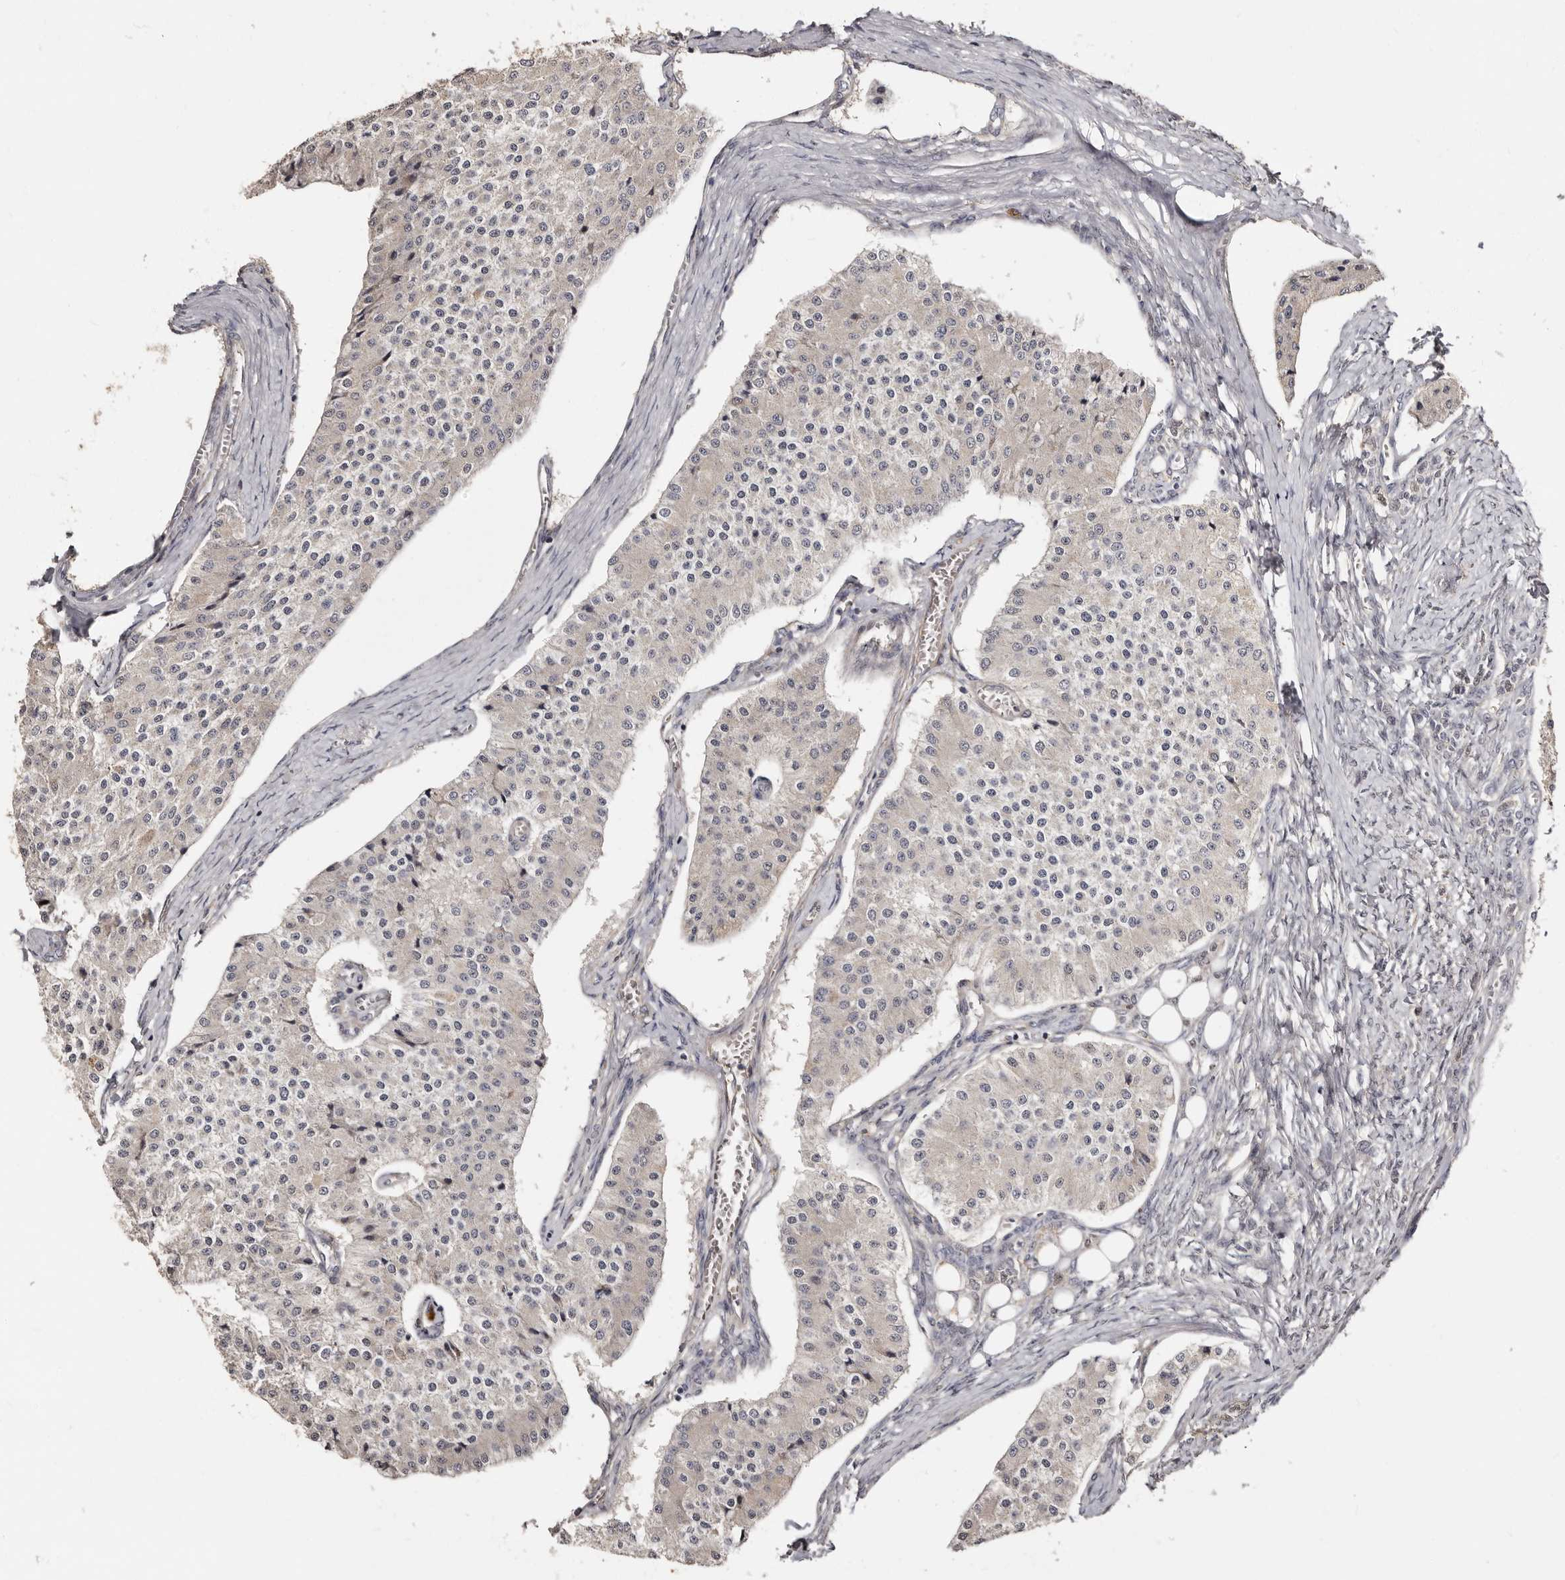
{"staining": {"intensity": "negative", "quantity": "none", "location": "none"}, "tissue": "carcinoid", "cell_type": "Tumor cells", "image_type": "cancer", "snomed": [{"axis": "morphology", "description": "Carcinoid, malignant, NOS"}, {"axis": "topography", "description": "Colon"}], "caption": "Tumor cells are negative for protein expression in human carcinoid.", "gene": "TBC1D22B", "patient": {"sex": "female", "age": 52}}